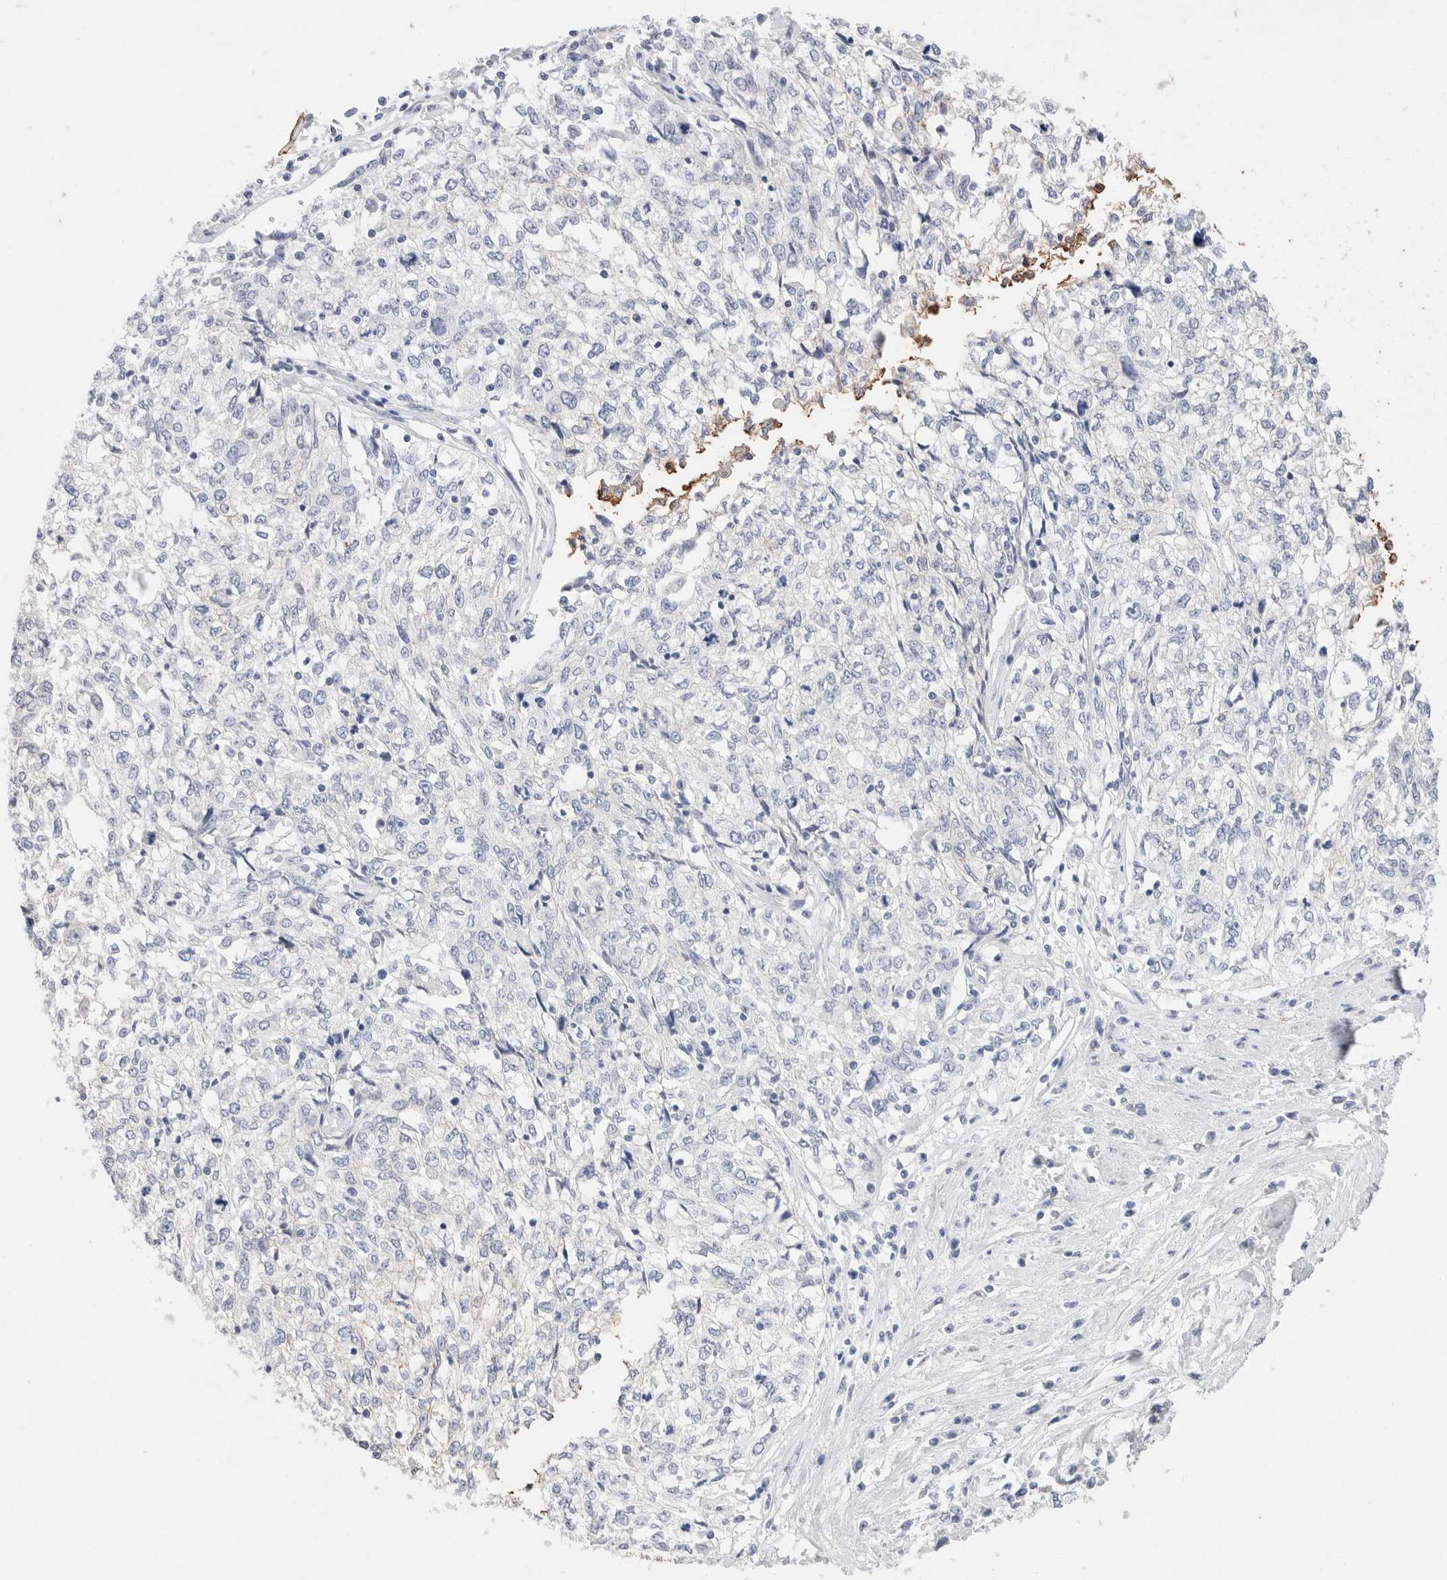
{"staining": {"intensity": "negative", "quantity": "none", "location": "none"}, "tissue": "cervical cancer", "cell_type": "Tumor cells", "image_type": "cancer", "snomed": [{"axis": "morphology", "description": "Squamous cell carcinoma, NOS"}, {"axis": "topography", "description": "Cervix"}], "caption": "There is no significant positivity in tumor cells of cervical cancer (squamous cell carcinoma).", "gene": "EPCAM", "patient": {"sex": "female", "age": 57}}